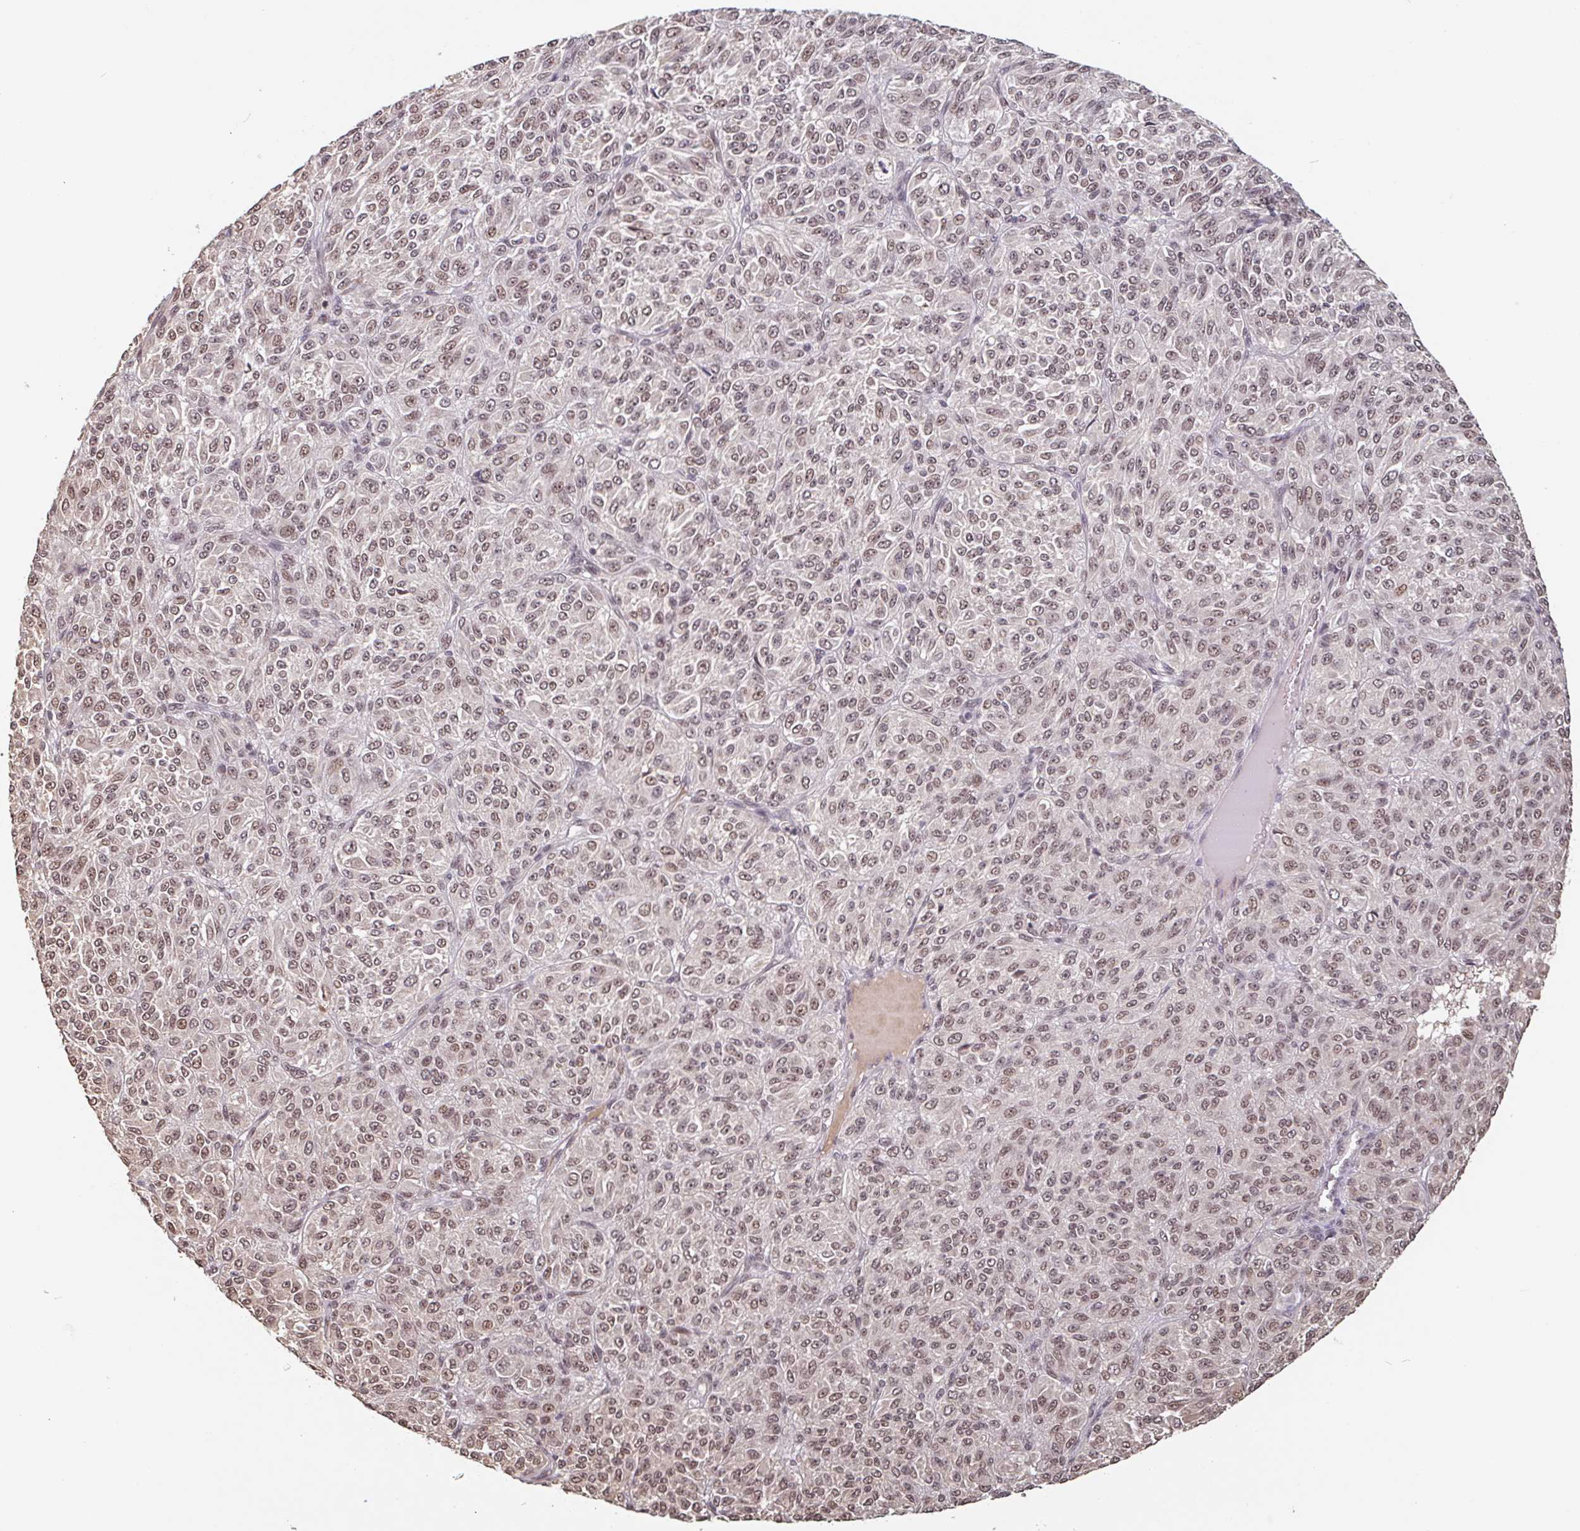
{"staining": {"intensity": "moderate", "quantity": ">75%", "location": "nuclear"}, "tissue": "melanoma", "cell_type": "Tumor cells", "image_type": "cancer", "snomed": [{"axis": "morphology", "description": "Malignant melanoma, Metastatic site"}, {"axis": "topography", "description": "Brain"}], "caption": "Immunohistochemistry (DAB (3,3'-diaminobenzidine)) staining of human melanoma shows moderate nuclear protein expression in about >75% of tumor cells. Nuclei are stained in blue.", "gene": "DR1", "patient": {"sex": "female", "age": 56}}